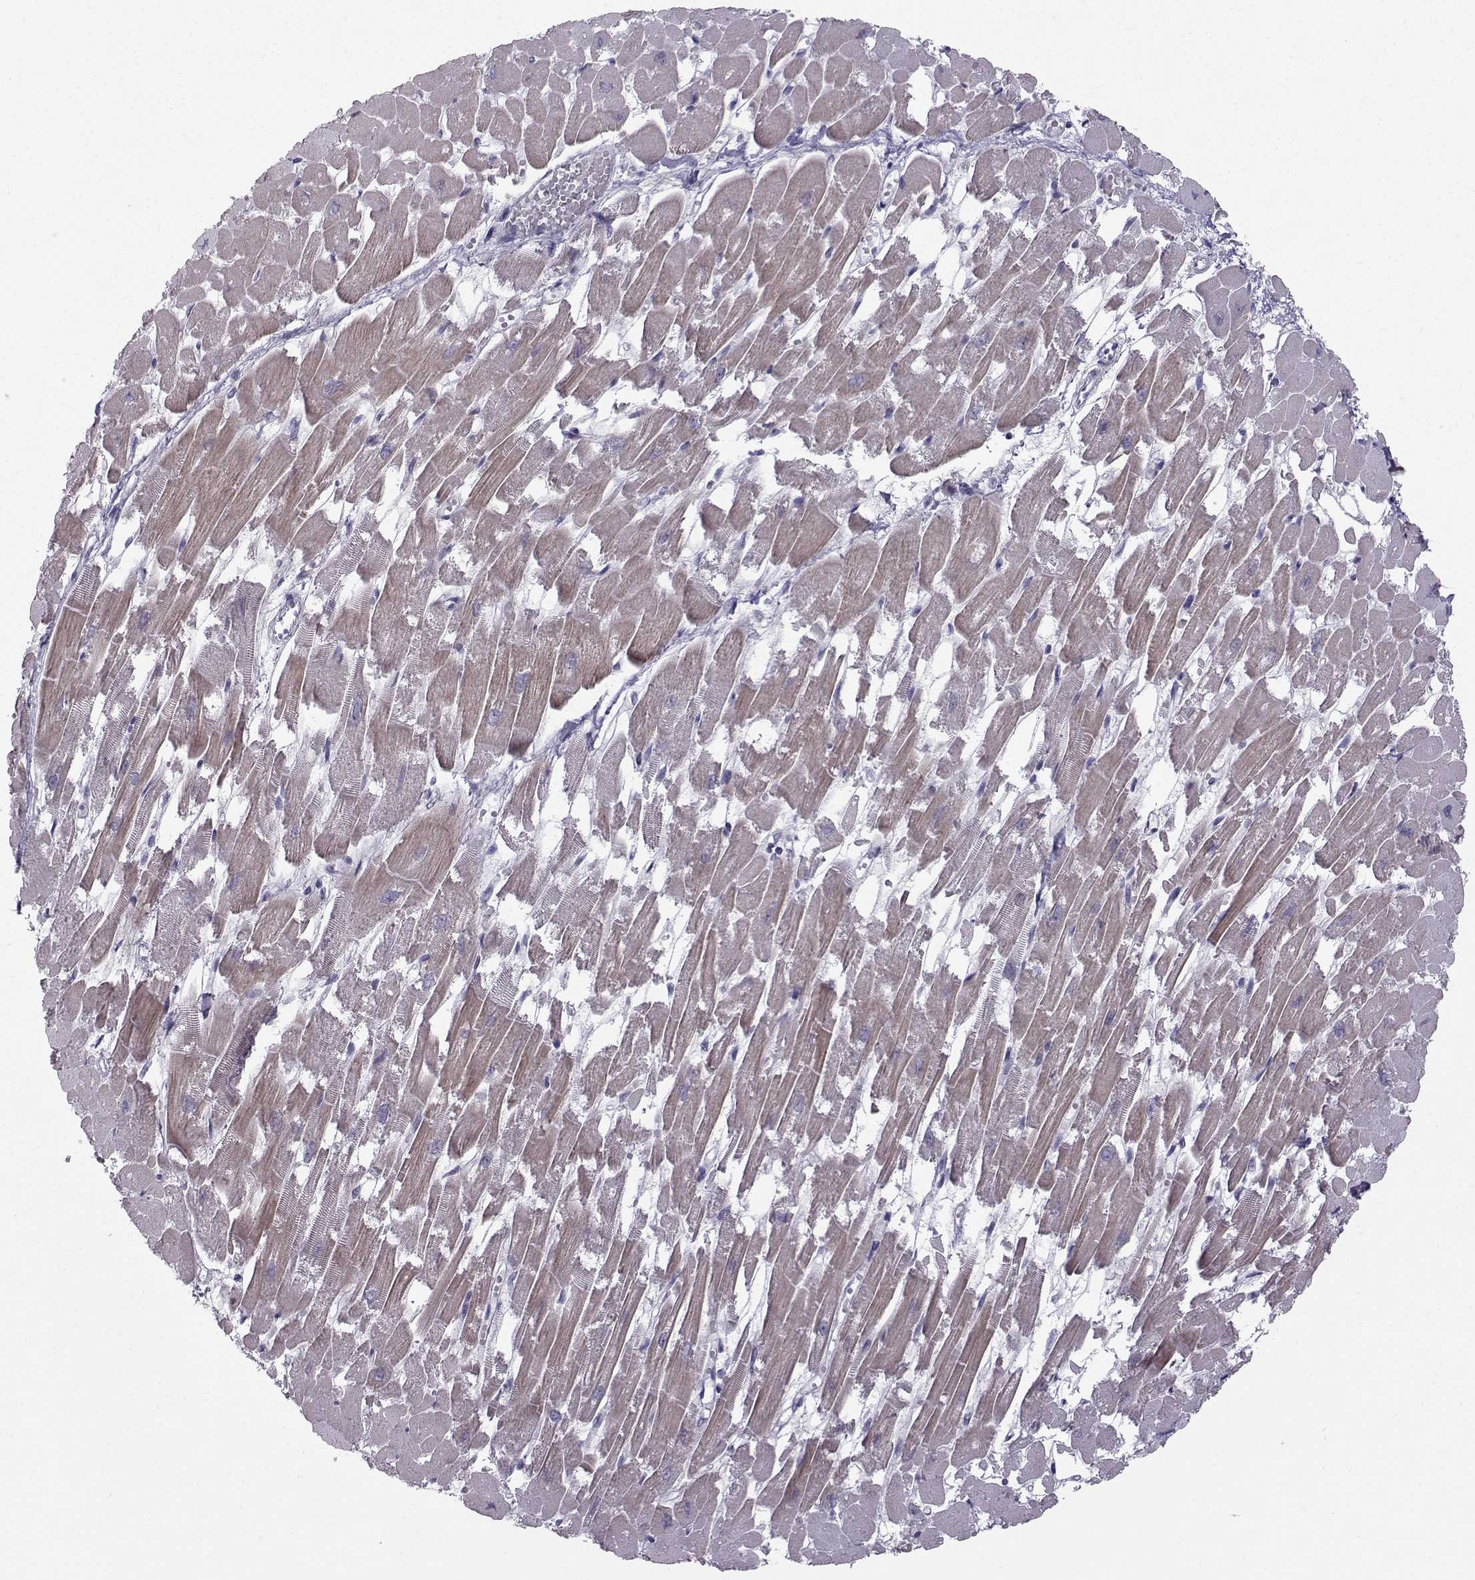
{"staining": {"intensity": "weak", "quantity": "25%-75%", "location": "cytoplasmic/membranous"}, "tissue": "heart muscle", "cell_type": "Cardiomyocytes", "image_type": "normal", "snomed": [{"axis": "morphology", "description": "Normal tissue, NOS"}, {"axis": "topography", "description": "Heart"}], "caption": "Human heart muscle stained with a brown dye shows weak cytoplasmic/membranous positive expression in approximately 25%-75% of cardiomyocytes.", "gene": "DMRT3", "patient": {"sex": "female", "age": 52}}